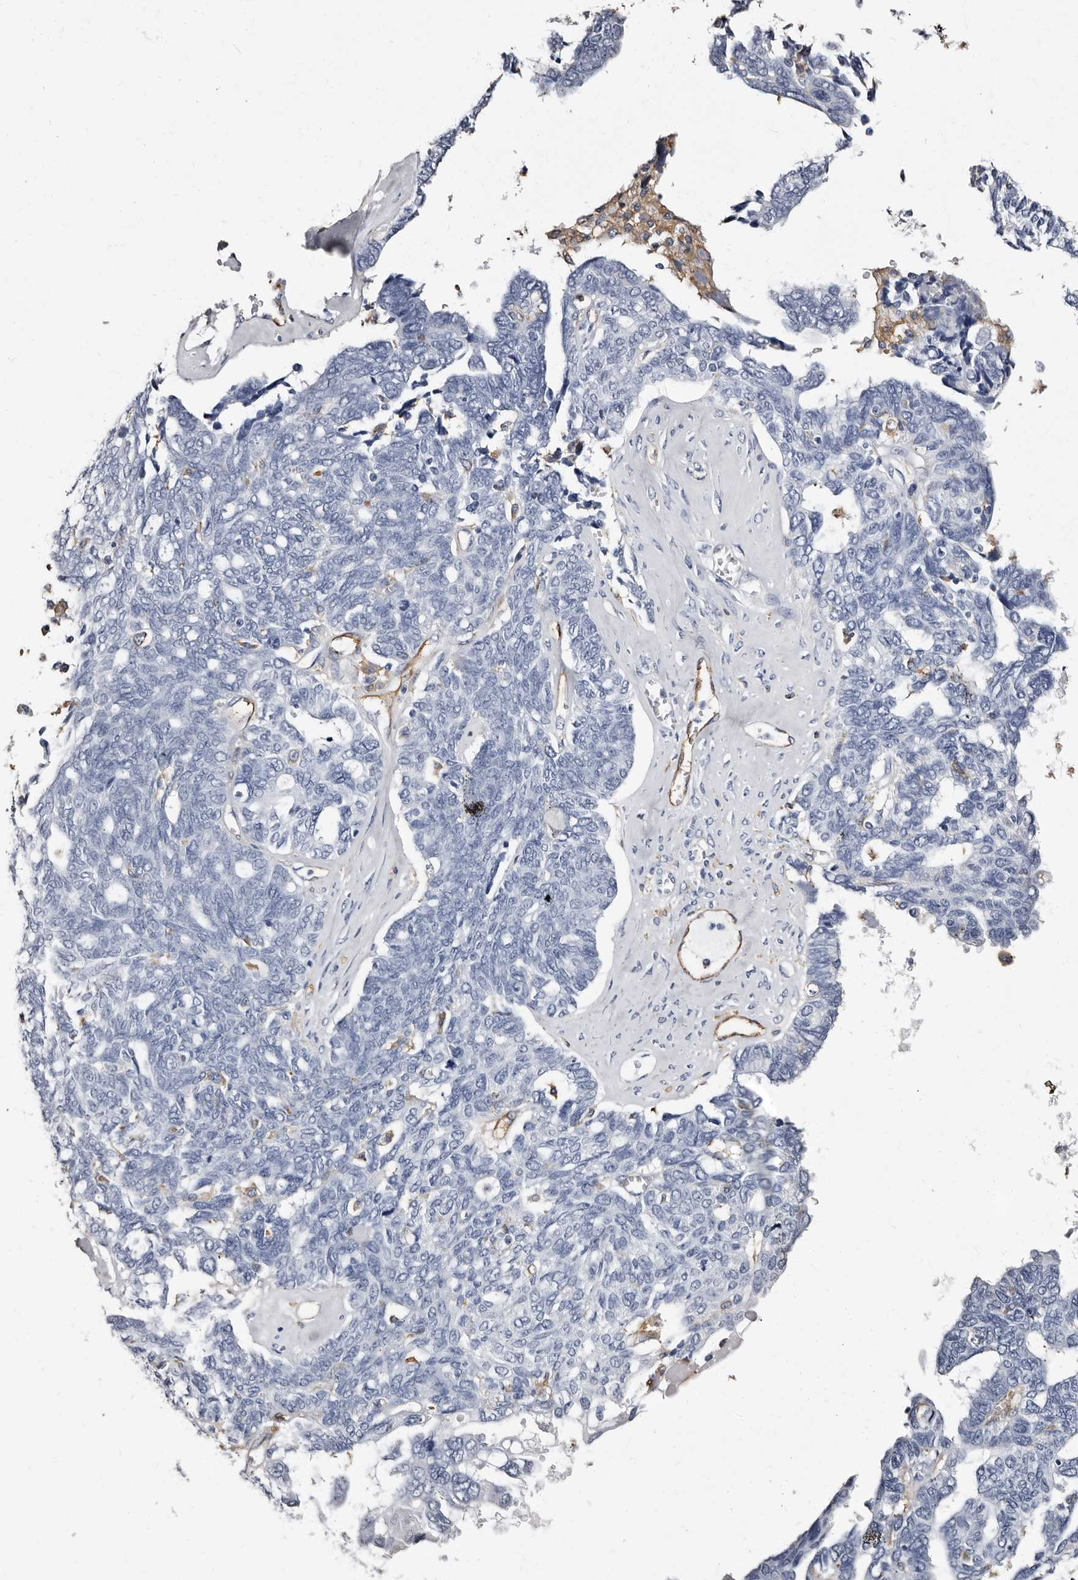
{"staining": {"intensity": "negative", "quantity": "none", "location": "none"}, "tissue": "ovarian cancer", "cell_type": "Tumor cells", "image_type": "cancer", "snomed": [{"axis": "morphology", "description": "Cystadenocarcinoma, serous, NOS"}, {"axis": "topography", "description": "Ovary"}], "caption": "Tumor cells are negative for brown protein staining in serous cystadenocarcinoma (ovarian).", "gene": "EPB41L3", "patient": {"sex": "female", "age": 79}}